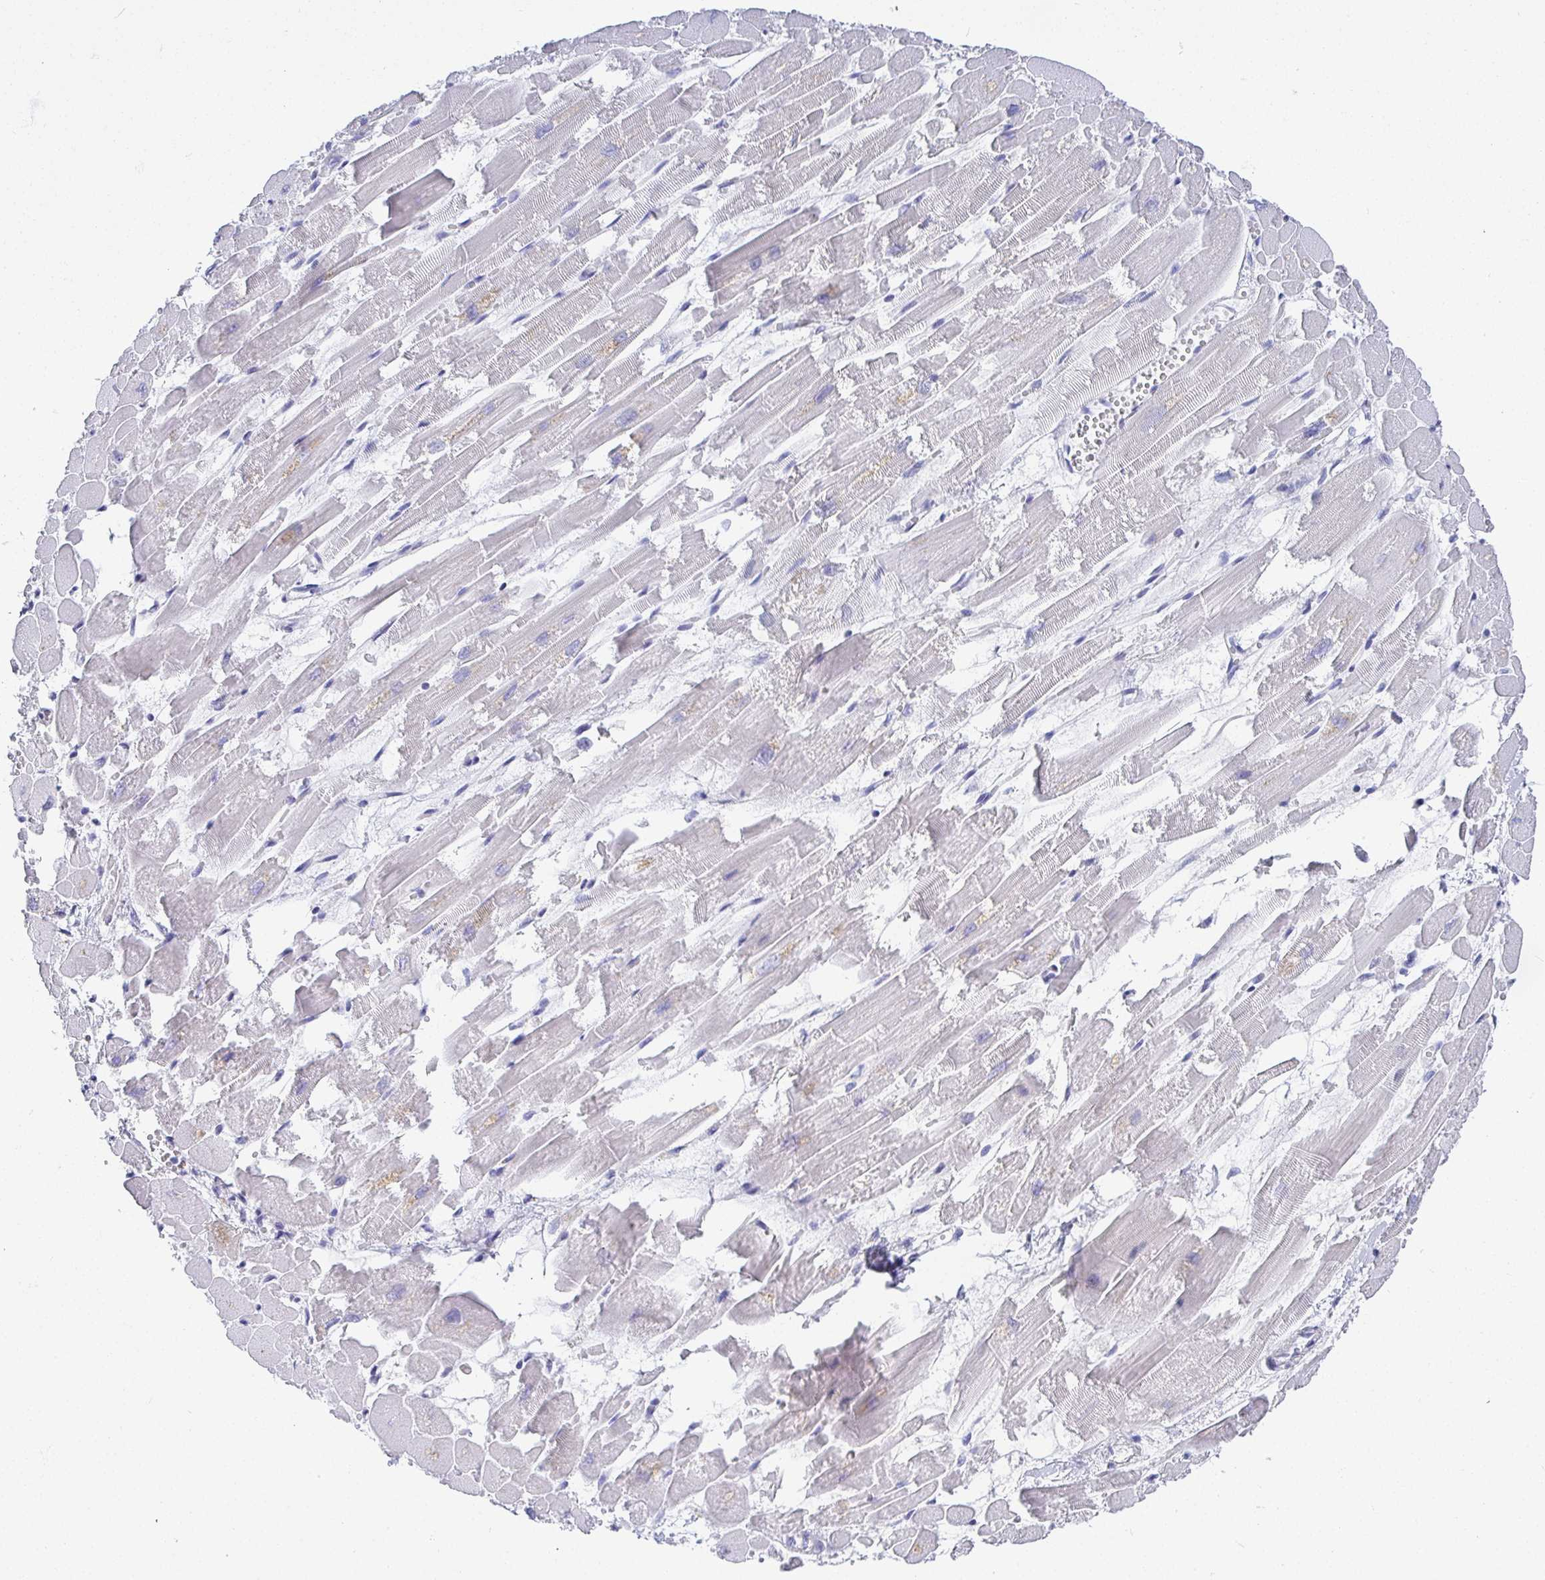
{"staining": {"intensity": "negative", "quantity": "none", "location": "none"}, "tissue": "heart muscle", "cell_type": "Cardiomyocytes", "image_type": "normal", "snomed": [{"axis": "morphology", "description": "Normal tissue, NOS"}, {"axis": "topography", "description": "Heart"}], "caption": "DAB immunohistochemical staining of benign human heart muscle shows no significant expression in cardiomyocytes. Brightfield microscopy of immunohistochemistry (IHC) stained with DAB (3,3'-diaminobenzidine) (brown) and hematoxylin (blue), captured at high magnification.", "gene": "TMEM241", "patient": {"sex": "female", "age": 52}}